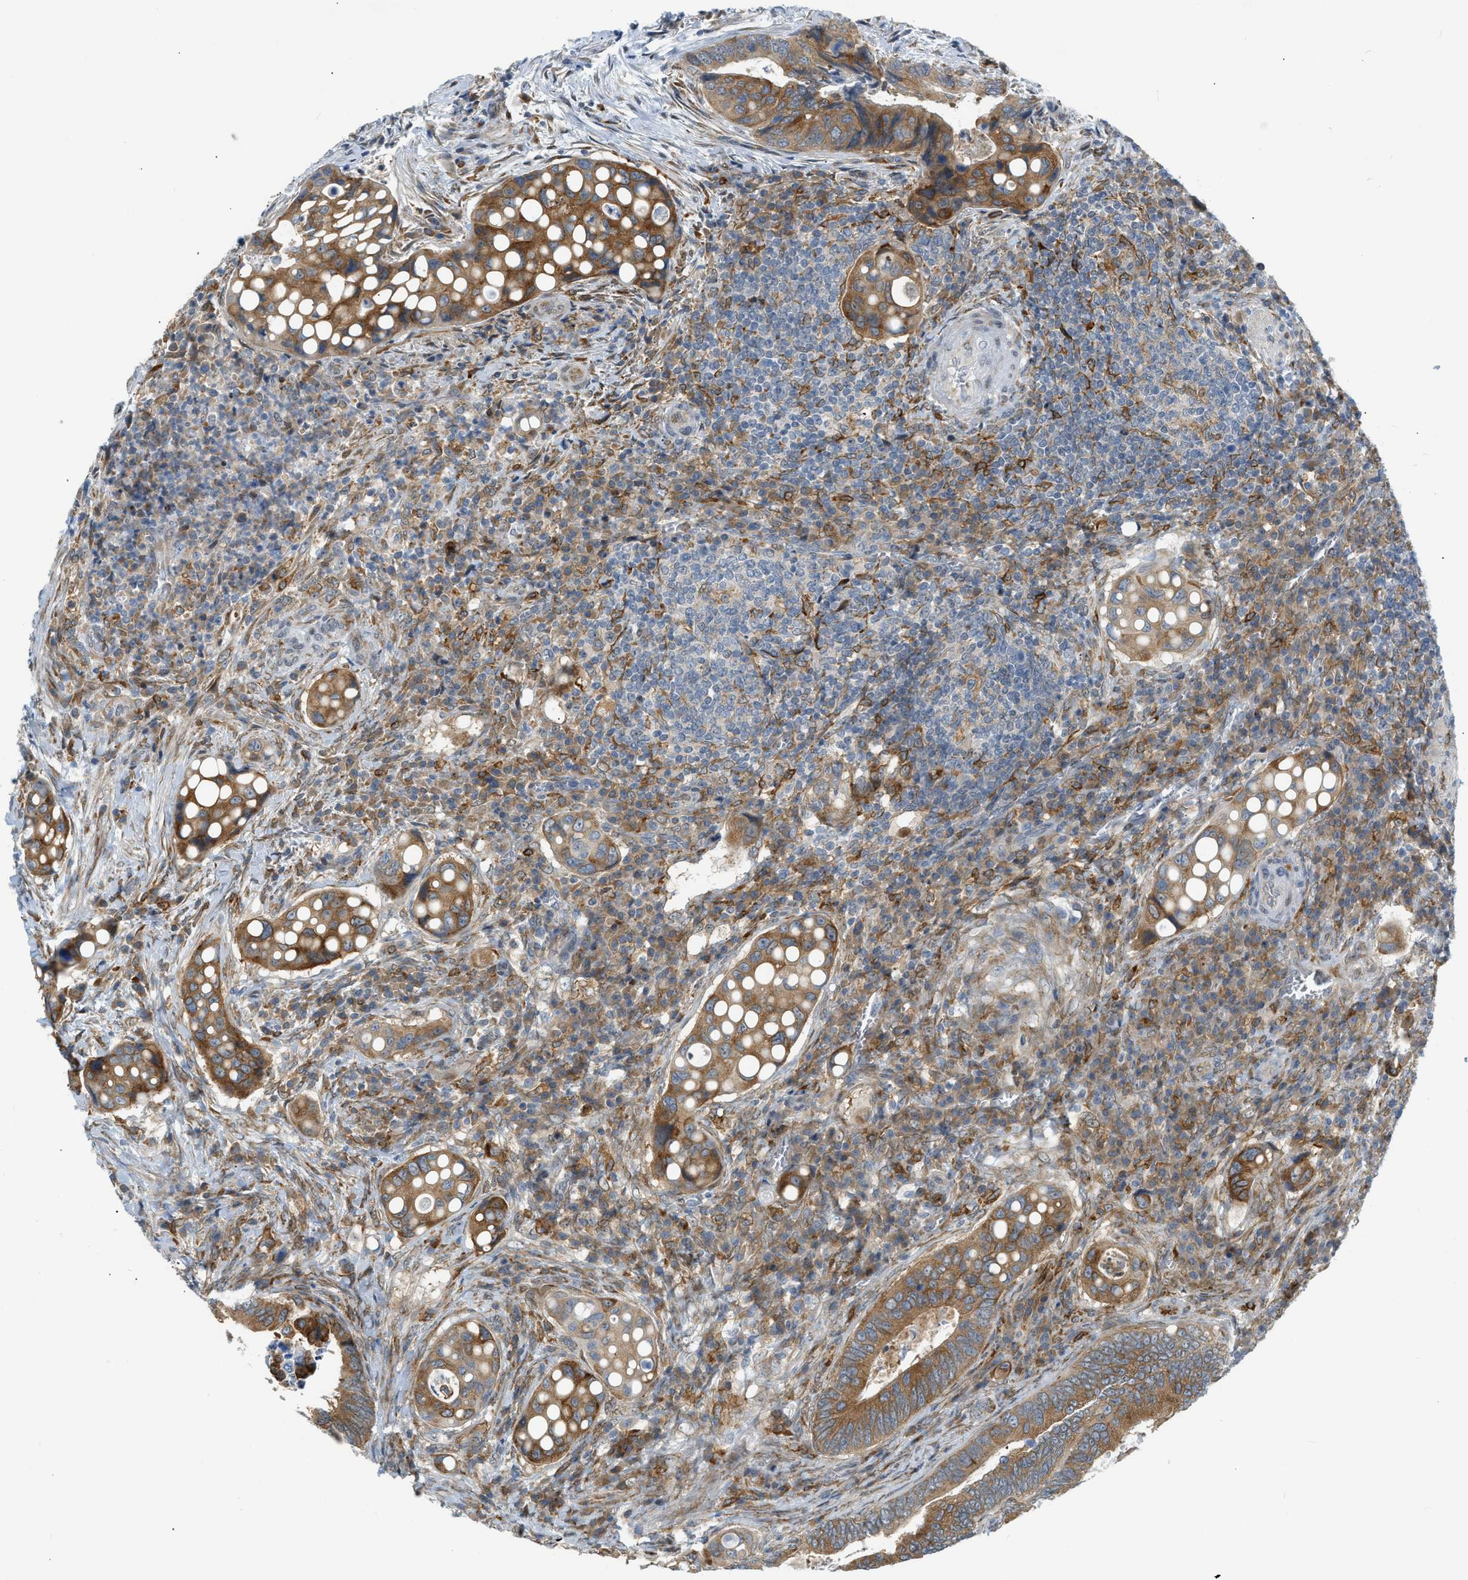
{"staining": {"intensity": "moderate", "quantity": ">75%", "location": "cytoplasmic/membranous"}, "tissue": "colorectal cancer", "cell_type": "Tumor cells", "image_type": "cancer", "snomed": [{"axis": "morphology", "description": "Inflammation, NOS"}, {"axis": "morphology", "description": "Adenocarcinoma, NOS"}, {"axis": "topography", "description": "Colon"}], "caption": "Colorectal adenocarcinoma stained for a protein (brown) exhibits moderate cytoplasmic/membranous positive expression in approximately >75% of tumor cells.", "gene": "ZNF408", "patient": {"sex": "male", "age": 72}}